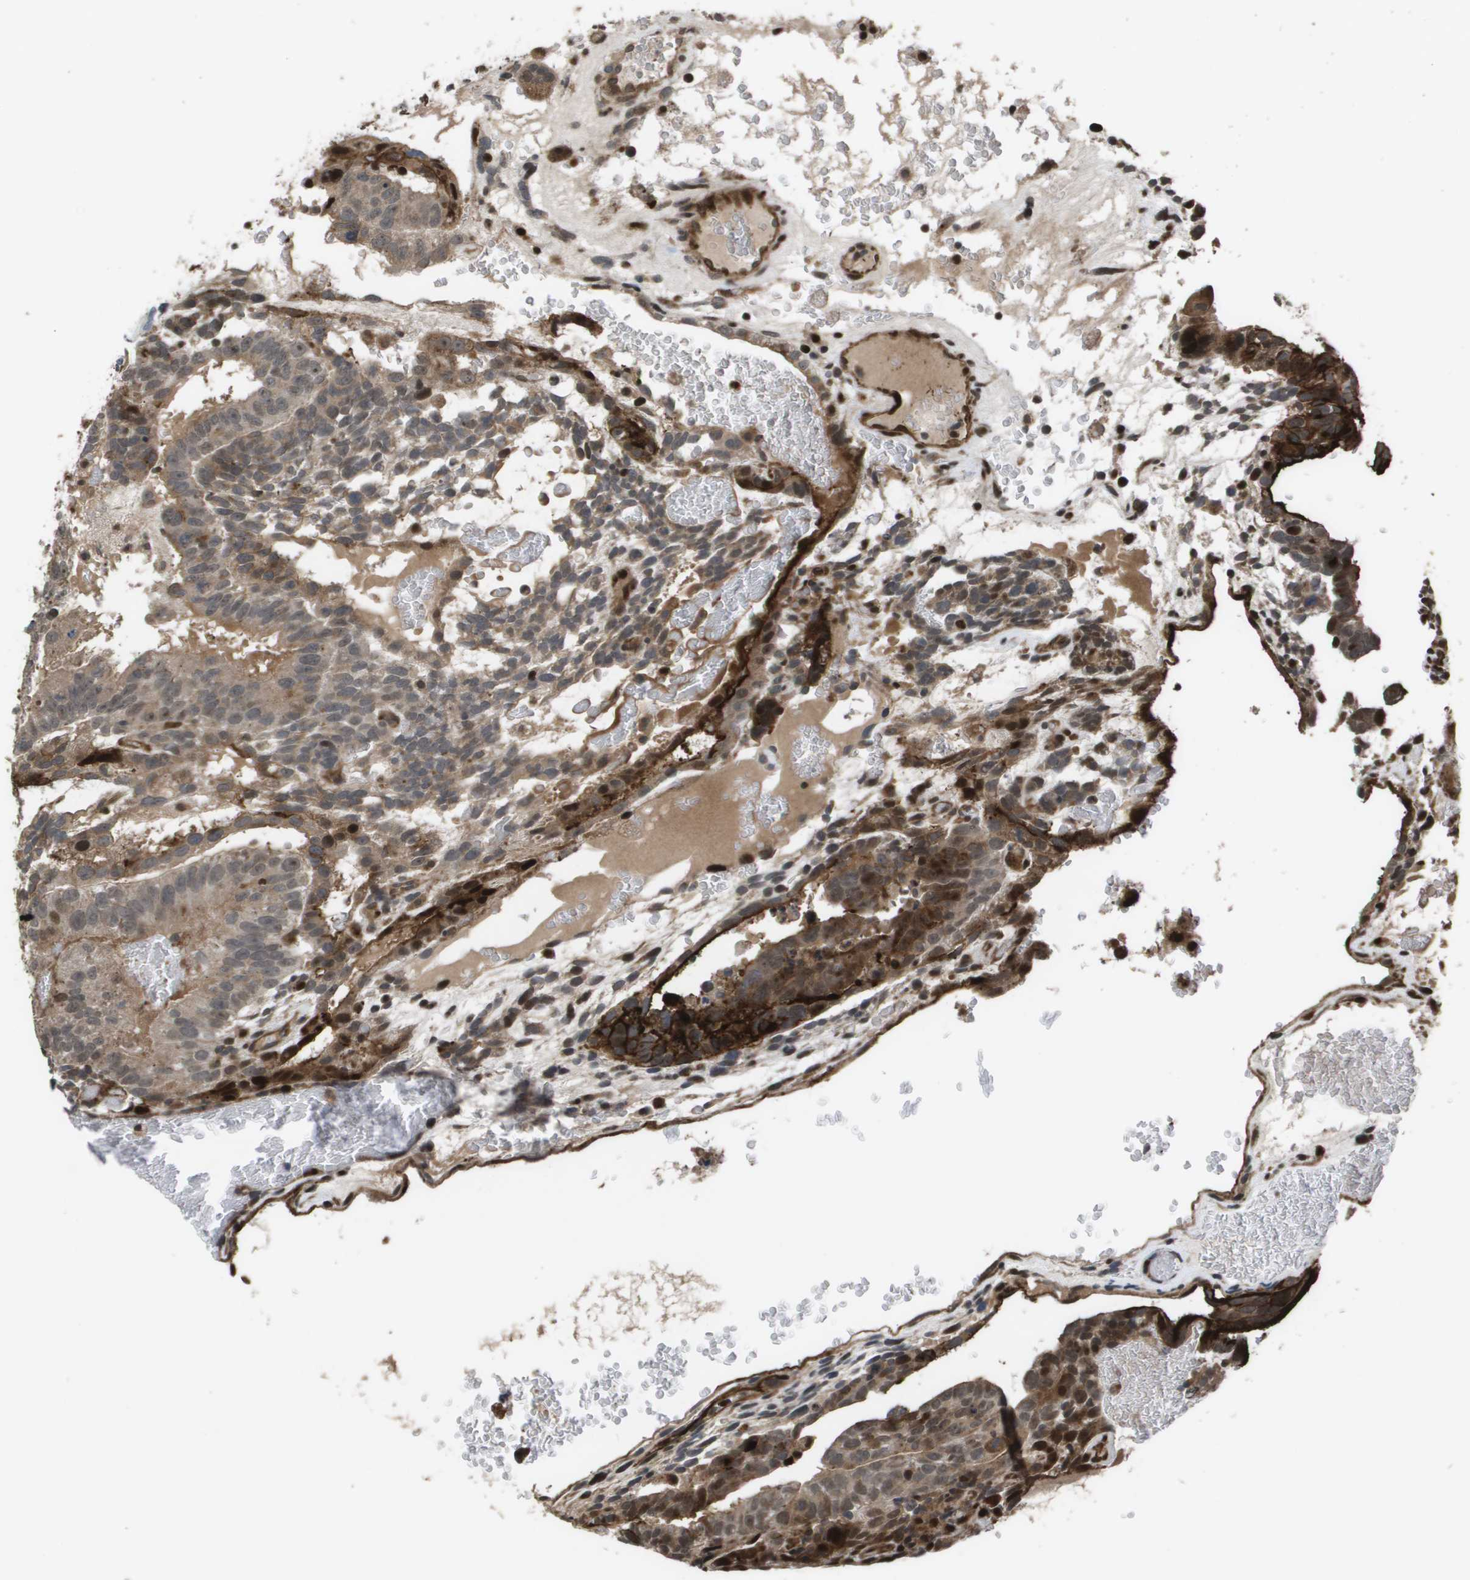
{"staining": {"intensity": "weak", "quantity": ">75%", "location": "cytoplasmic/membranous"}, "tissue": "testis cancer", "cell_type": "Tumor cells", "image_type": "cancer", "snomed": [{"axis": "morphology", "description": "Seminoma, NOS"}, {"axis": "morphology", "description": "Carcinoma, Embryonal, NOS"}, {"axis": "topography", "description": "Testis"}], "caption": "Immunohistochemical staining of human testis seminoma reveals low levels of weak cytoplasmic/membranous staining in approximately >75% of tumor cells.", "gene": "AXIN2", "patient": {"sex": "male", "age": 52}}